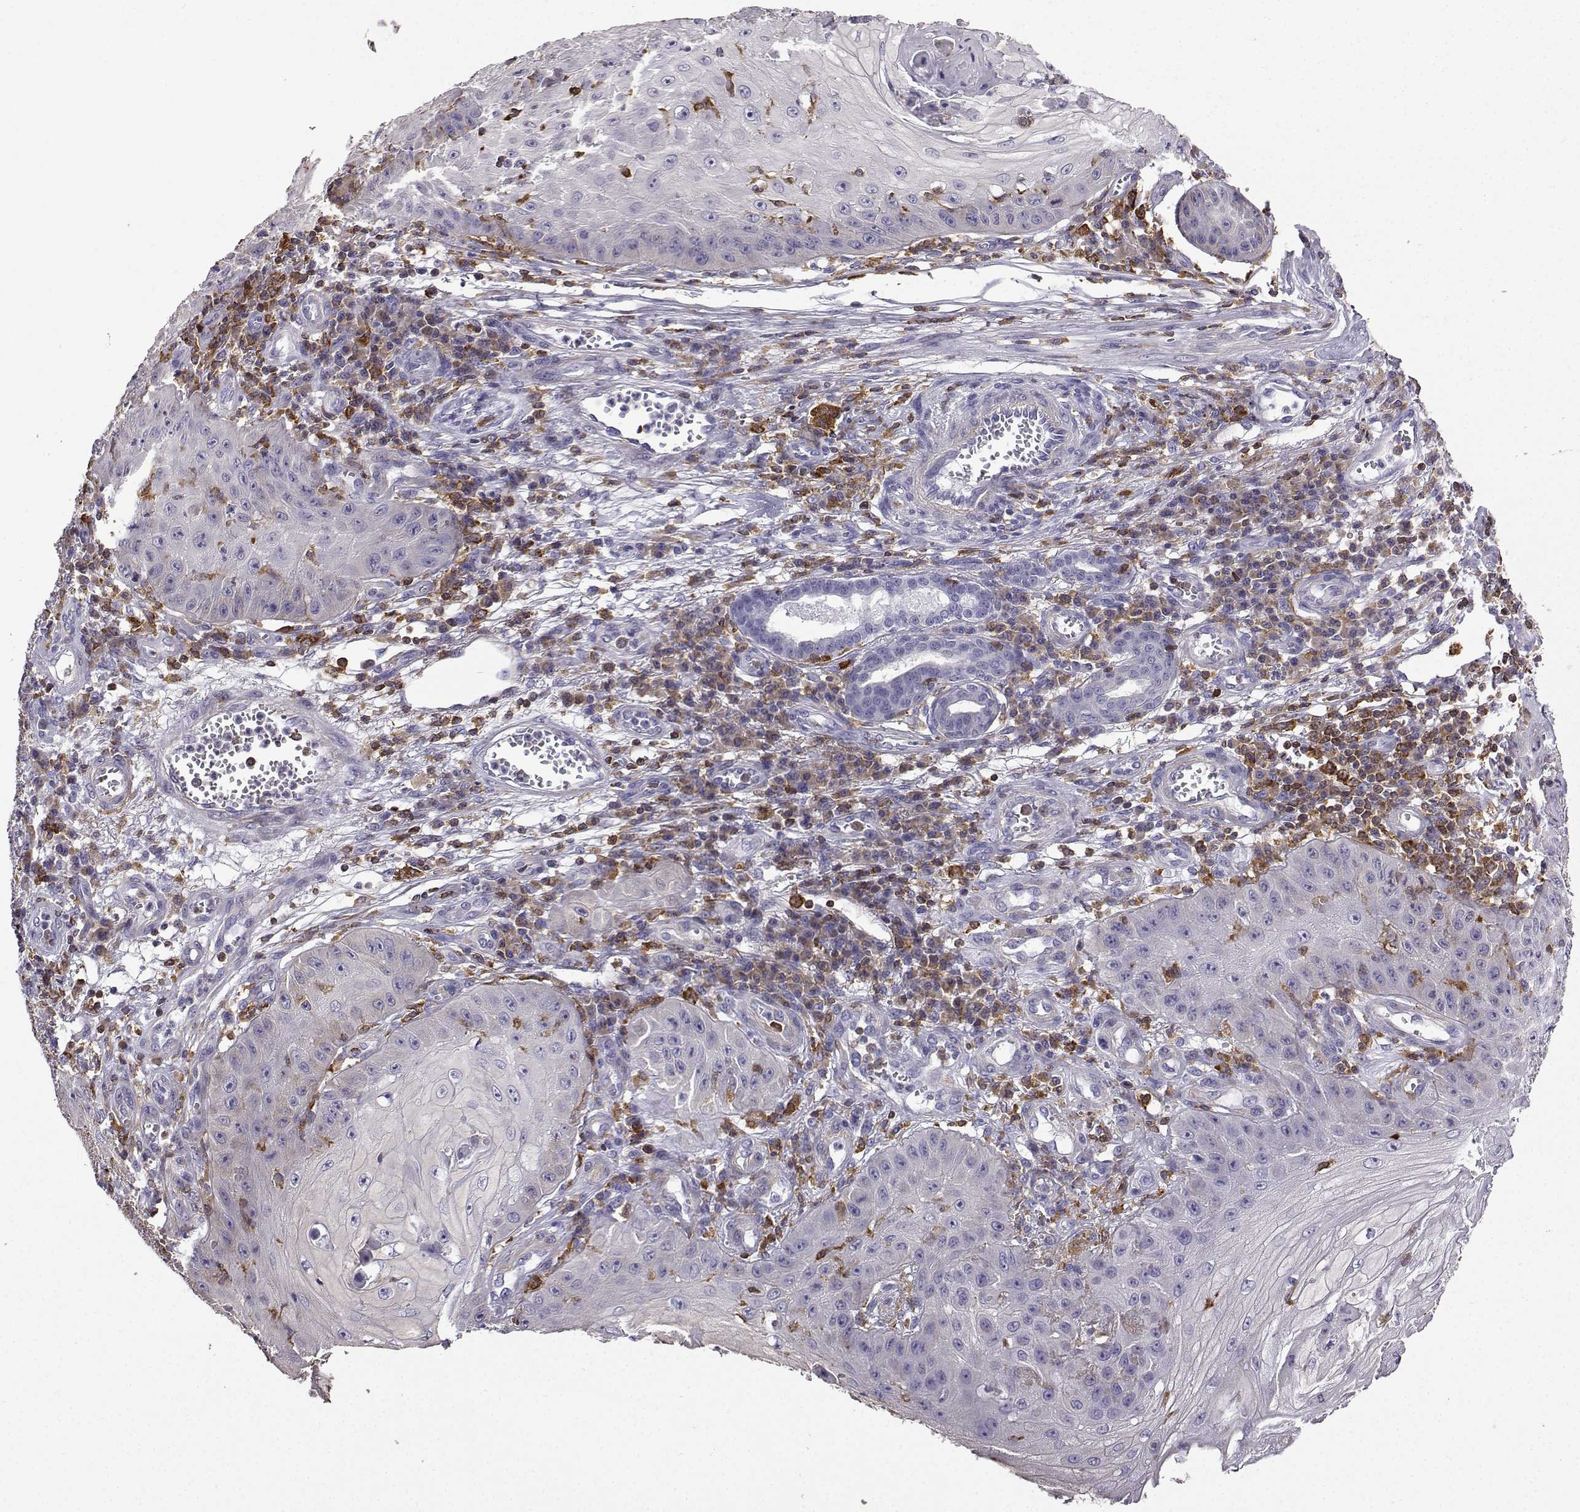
{"staining": {"intensity": "negative", "quantity": "none", "location": "none"}, "tissue": "skin cancer", "cell_type": "Tumor cells", "image_type": "cancer", "snomed": [{"axis": "morphology", "description": "Squamous cell carcinoma, NOS"}, {"axis": "topography", "description": "Skin"}], "caption": "The IHC photomicrograph has no significant staining in tumor cells of skin cancer tissue.", "gene": "DOCK10", "patient": {"sex": "male", "age": 70}}